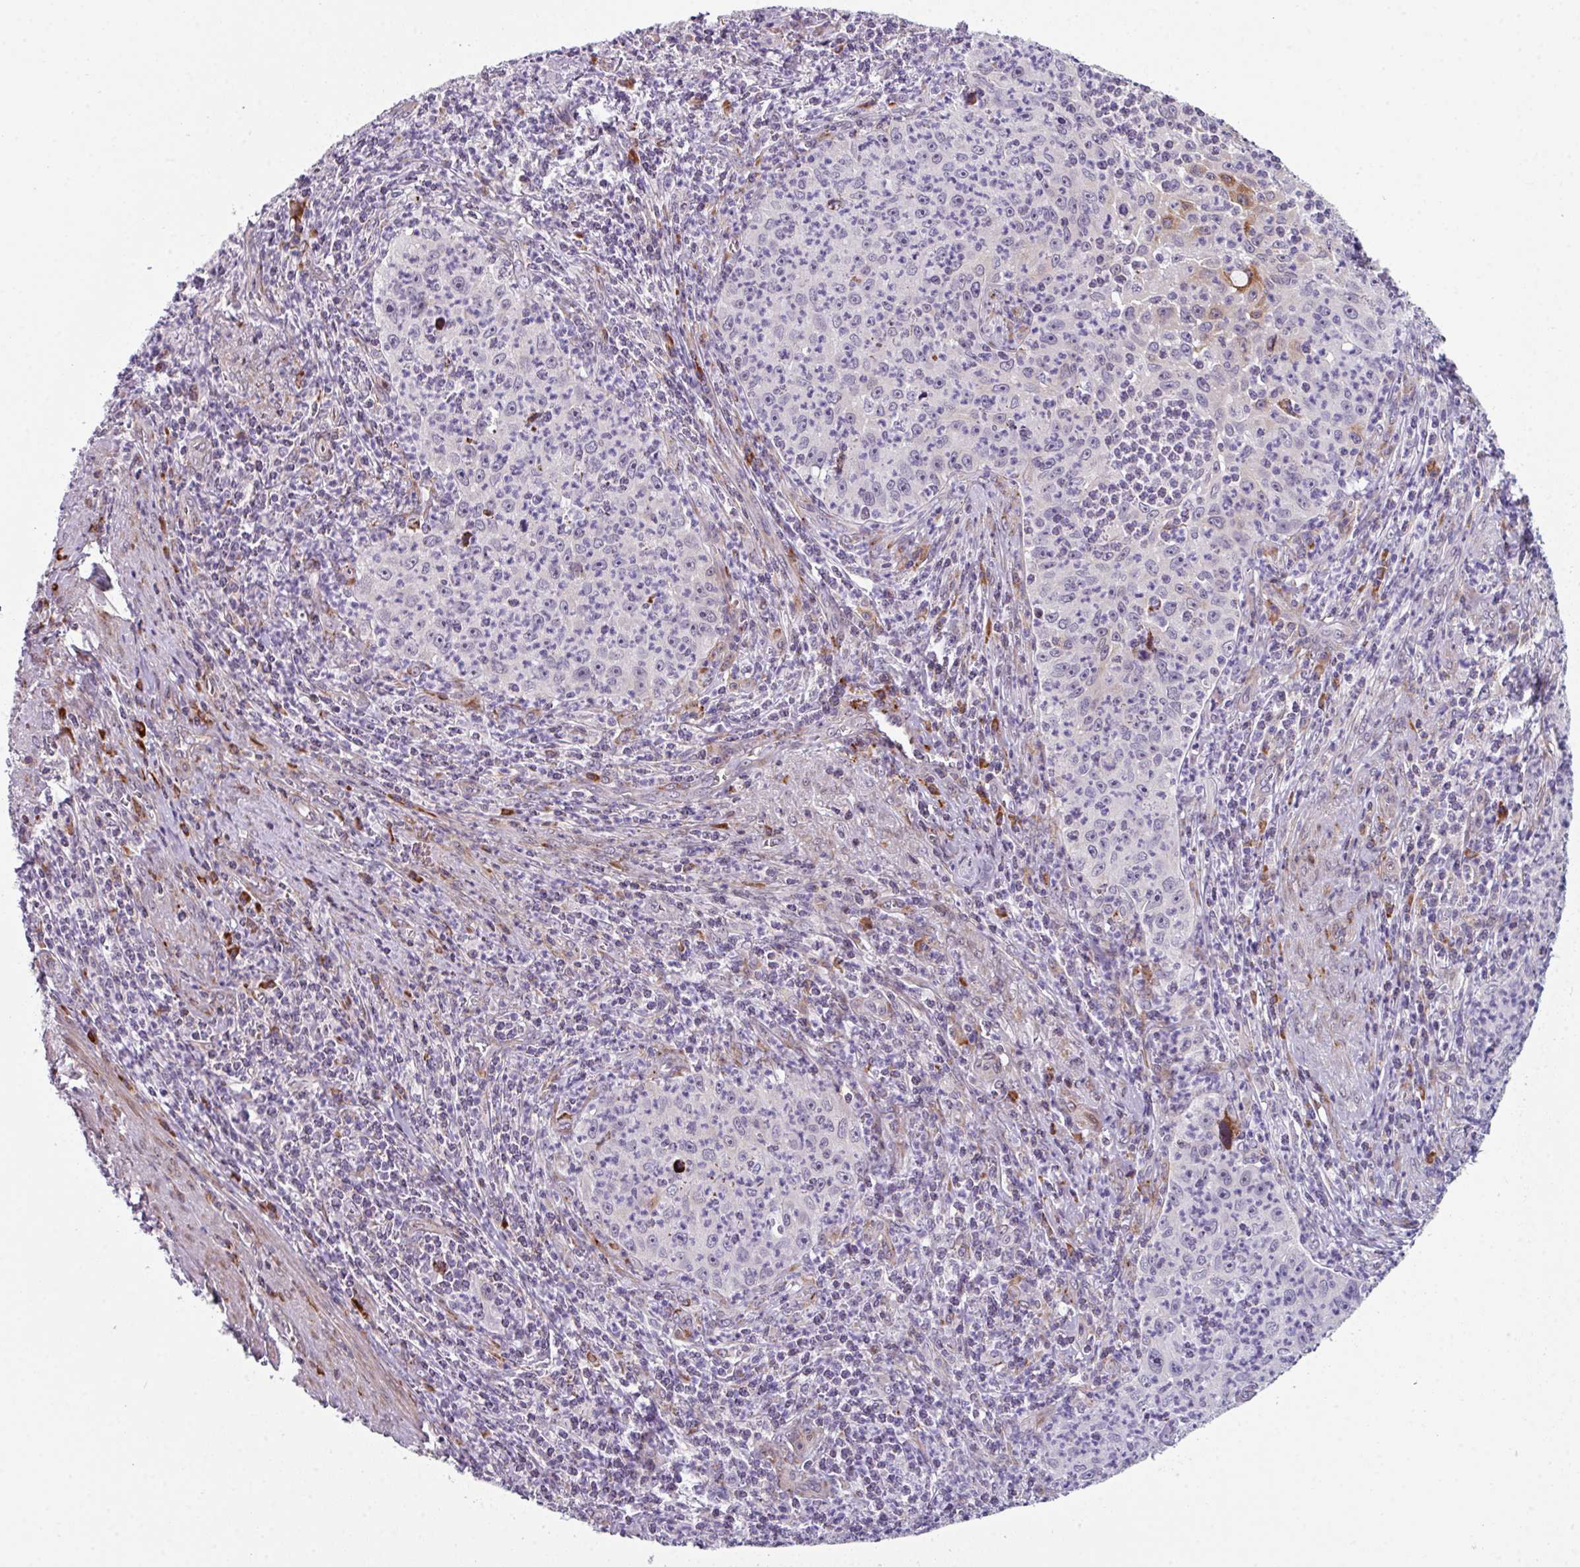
{"staining": {"intensity": "moderate", "quantity": "<25%", "location": "cytoplasmic/membranous"}, "tissue": "cervical cancer", "cell_type": "Tumor cells", "image_type": "cancer", "snomed": [{"axis": "morphology", "description": "Squamous cell carcinoma, NOS"}, {"axis": "topography", "description": "Cervix"}], "caption": "Tumor cells exhibit low levels of moderate cytoplasmic/membranous positivity in about <25% of cells in human cervical cancer. Nuclei are stained in blue.", "gene": "BMS1", "patient": {"sex": "female", "age": 30}}